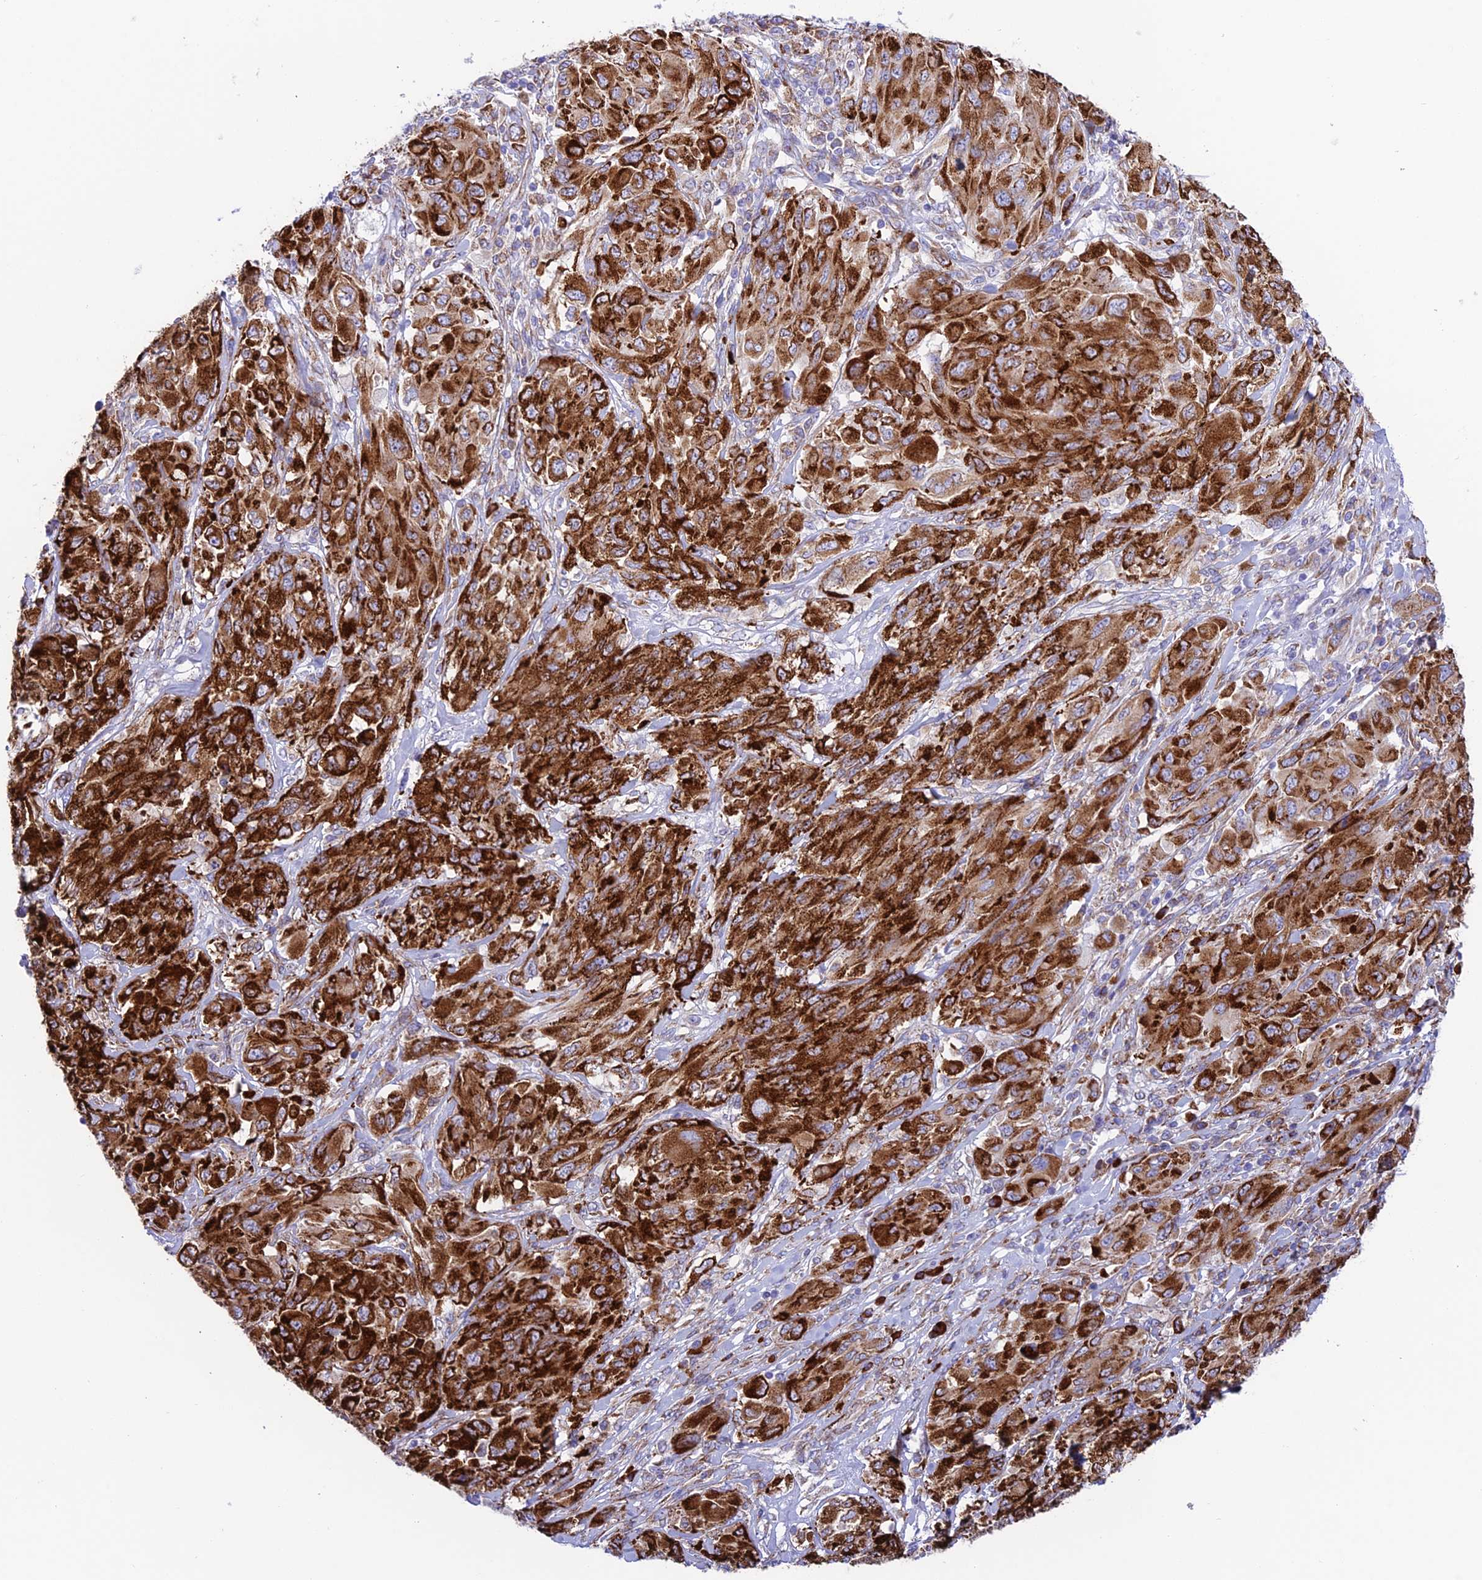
{"staining": {"intensity": "strong", "quantity": ">75%", "location": "cytoplasmic/membranous"}, "tissue": "melanoma", "cell_type": "Tumor cells", "image_type": "cancer", "snomed": [{"axis": "morphology", "description": "Malignant melanoma, NOS"}, {"axis": "topography", "description": "Skin"}], "caption": "Melanoma stained with a protein marker shows strong staining in tumor cells.", "gene": "TUBGCP6", "patient": {"sex": "female", "age": 91}}